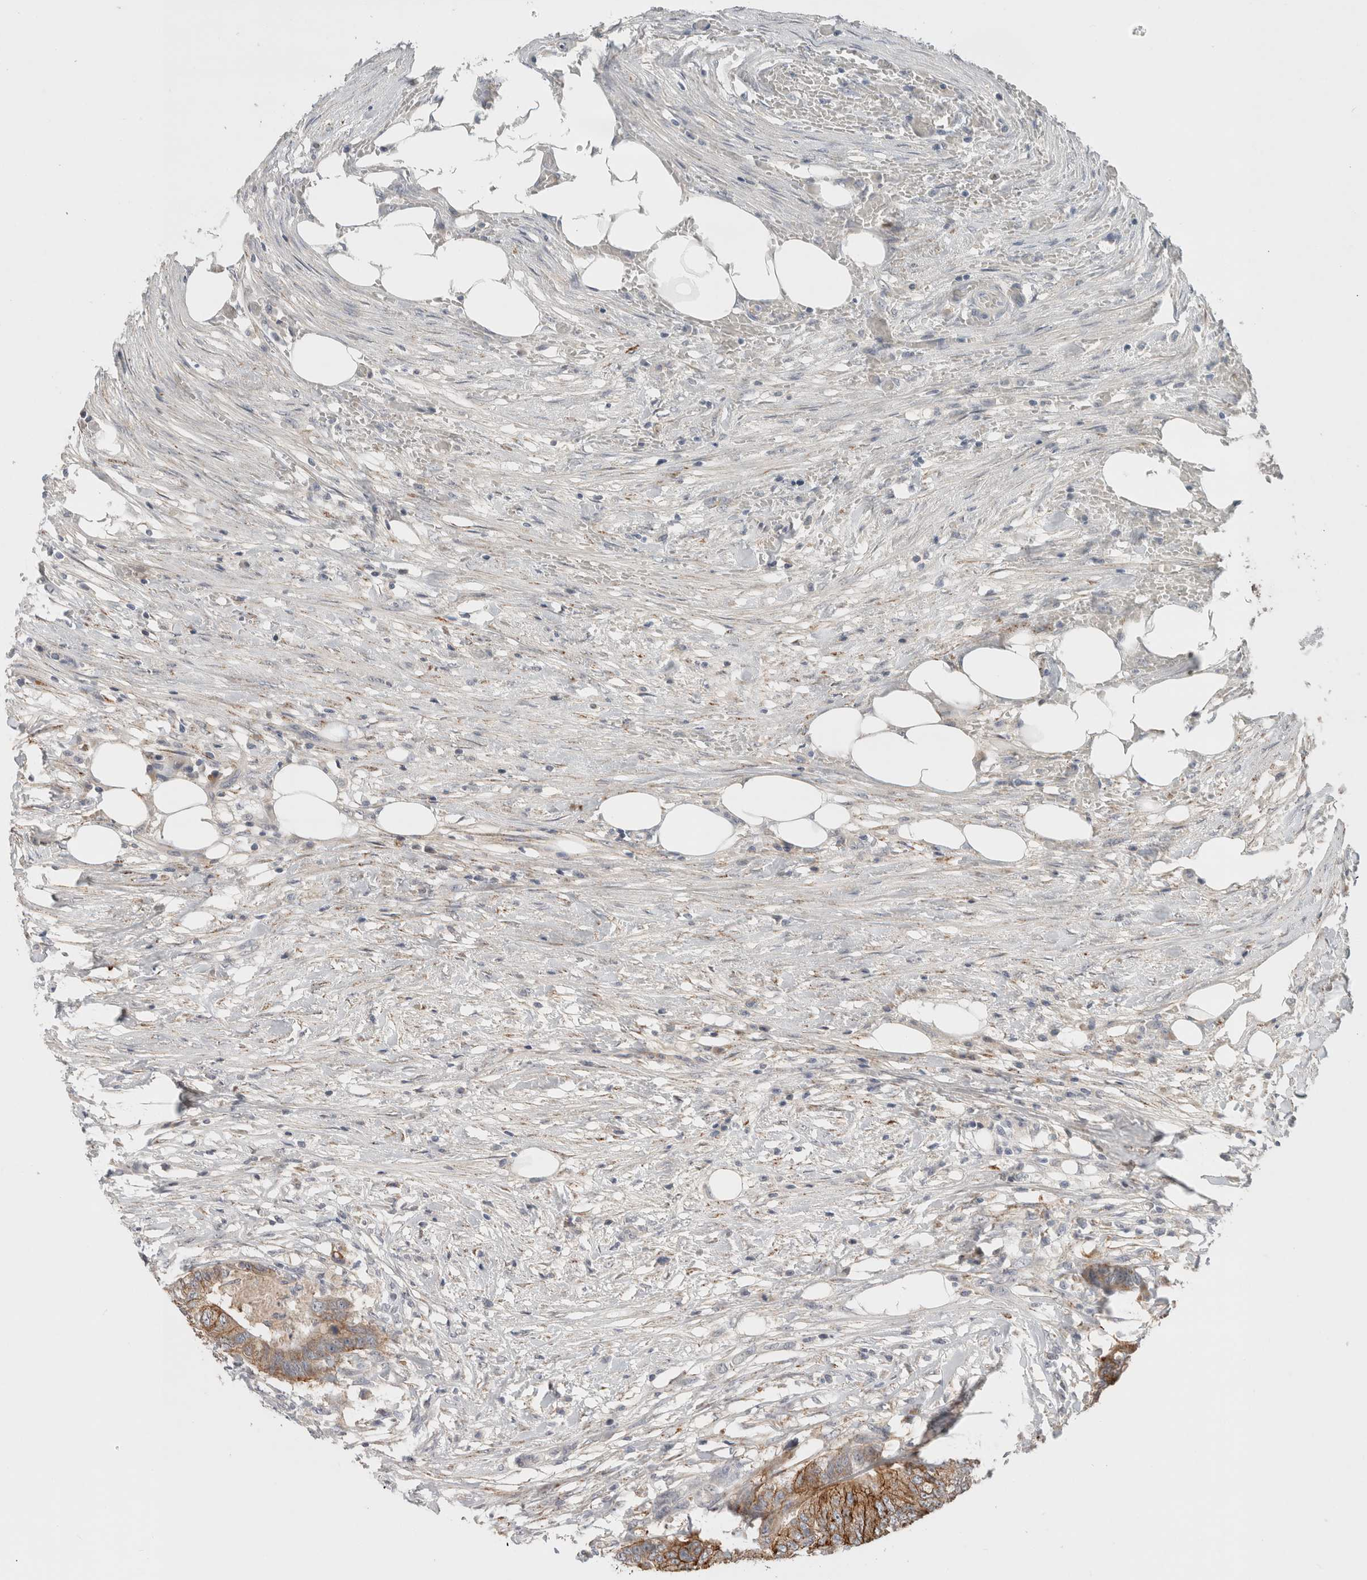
{"staining": {"intensity": "moderate", "quantity": ">75%", "location": "cytoplasmic/membranous"}, "tissue": "colorectal cancer", "cell_type": "Tumor cells", "image_type": "cancer", "snomed": [{"axis": "morphology", "description": "Adenocarcinoma, NOS"}, {"axis": "topography", "description": "Colon"}], "caption": "Adenocarcinoma (colorectal) stained for a protein (brown) shows moderate cytoplasmic/membranous positive staining in approximately >75% of tumor cells.", "gene": "HCN3", "patient": {"sex": "male", "age": 56}}